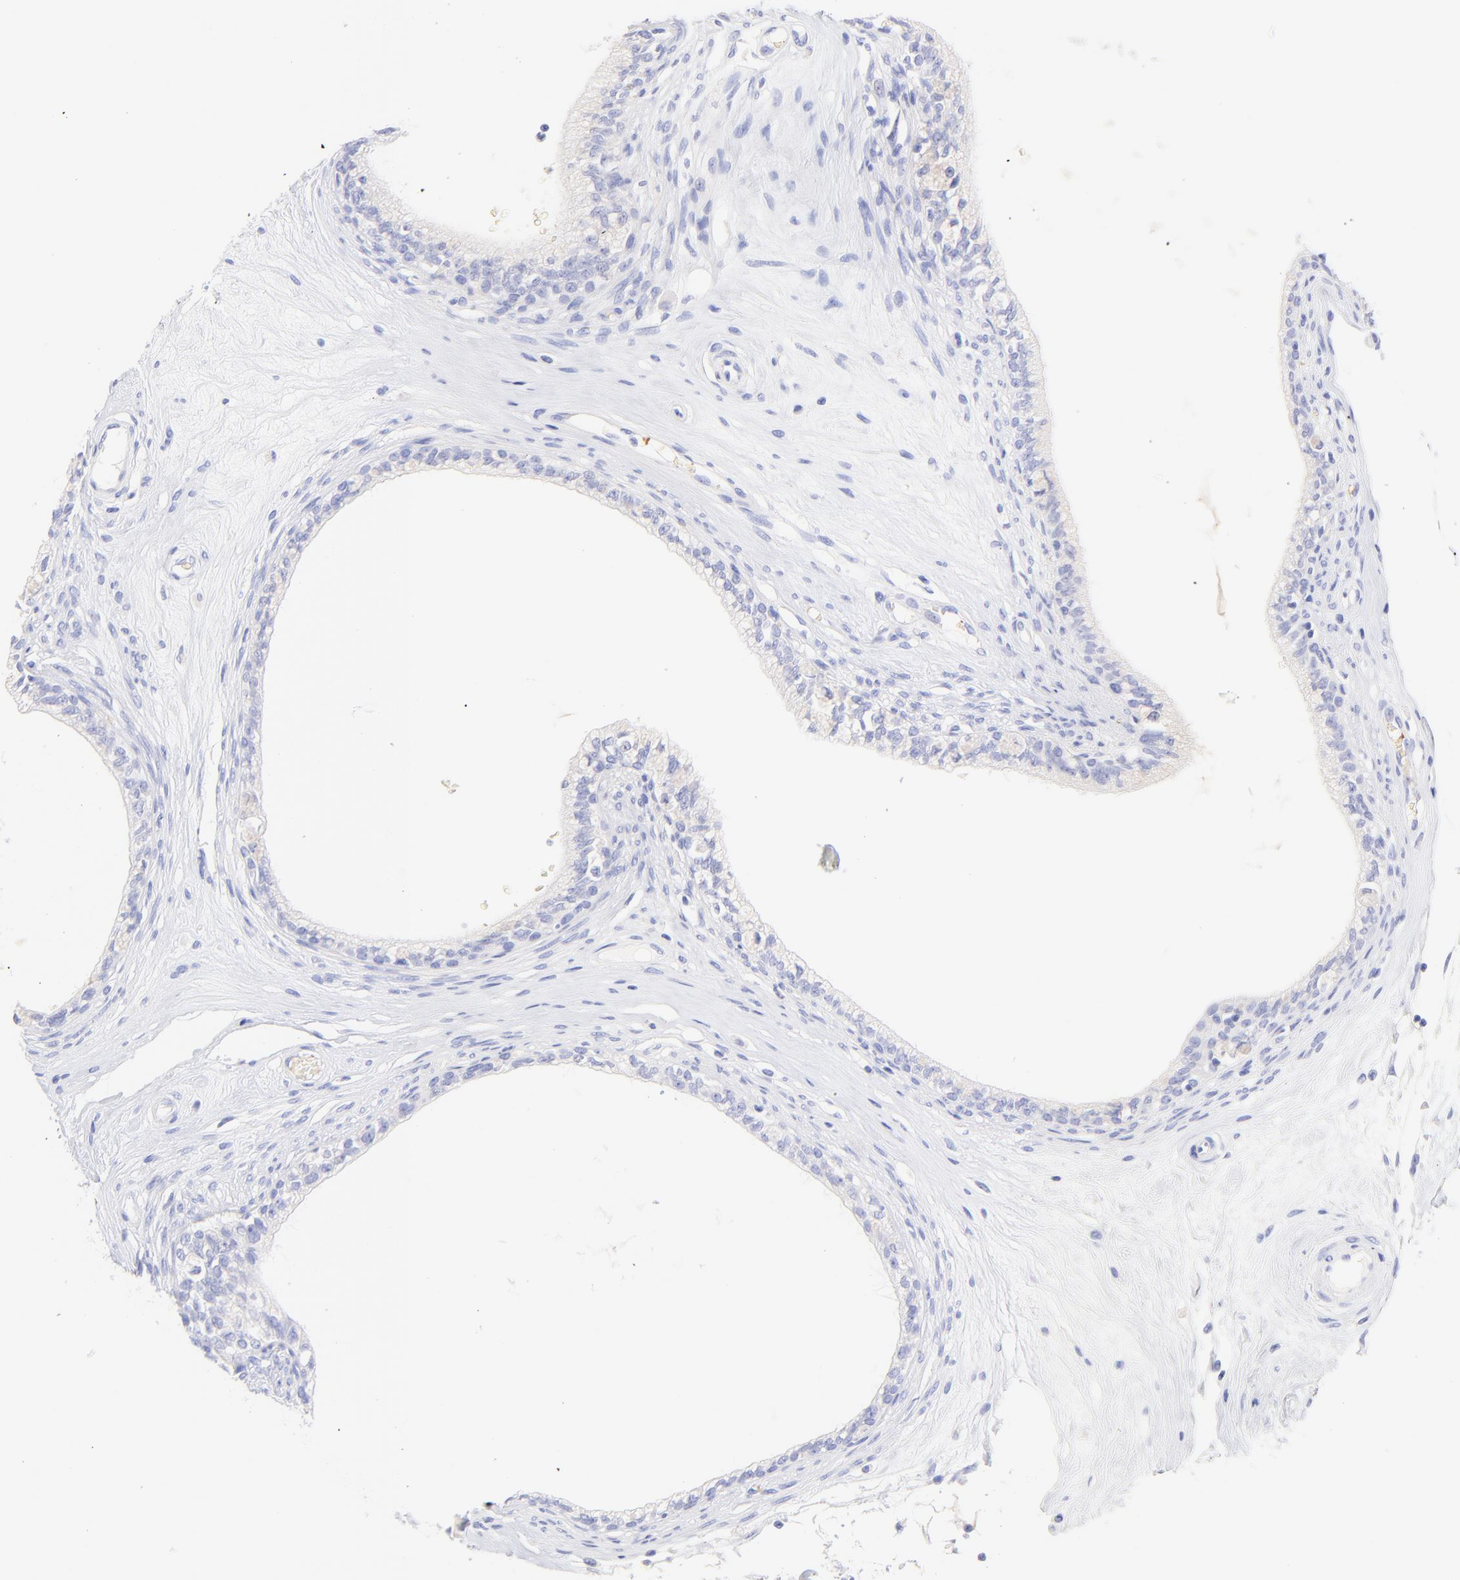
{"staining": {"intensity": "negative", "quantity": "none", "location": "none"}, "tissue": "epididymis", "cell_type": "Glandular cells", "image_type": "normal", "snomed": [{"axis": "morphology", "description": "Normal tissue, NOS"}, {"axis": "morphology", "description": "Inflammation, NOS"}, {"axis": "topography", "description": "Epididymis"}], "caption": "A histopathology image of epididymis stained for a protein shows no brown staining in glandular cells.", "gene": "FRMPD3", "patient": {"sex": "male", "age": 84}}